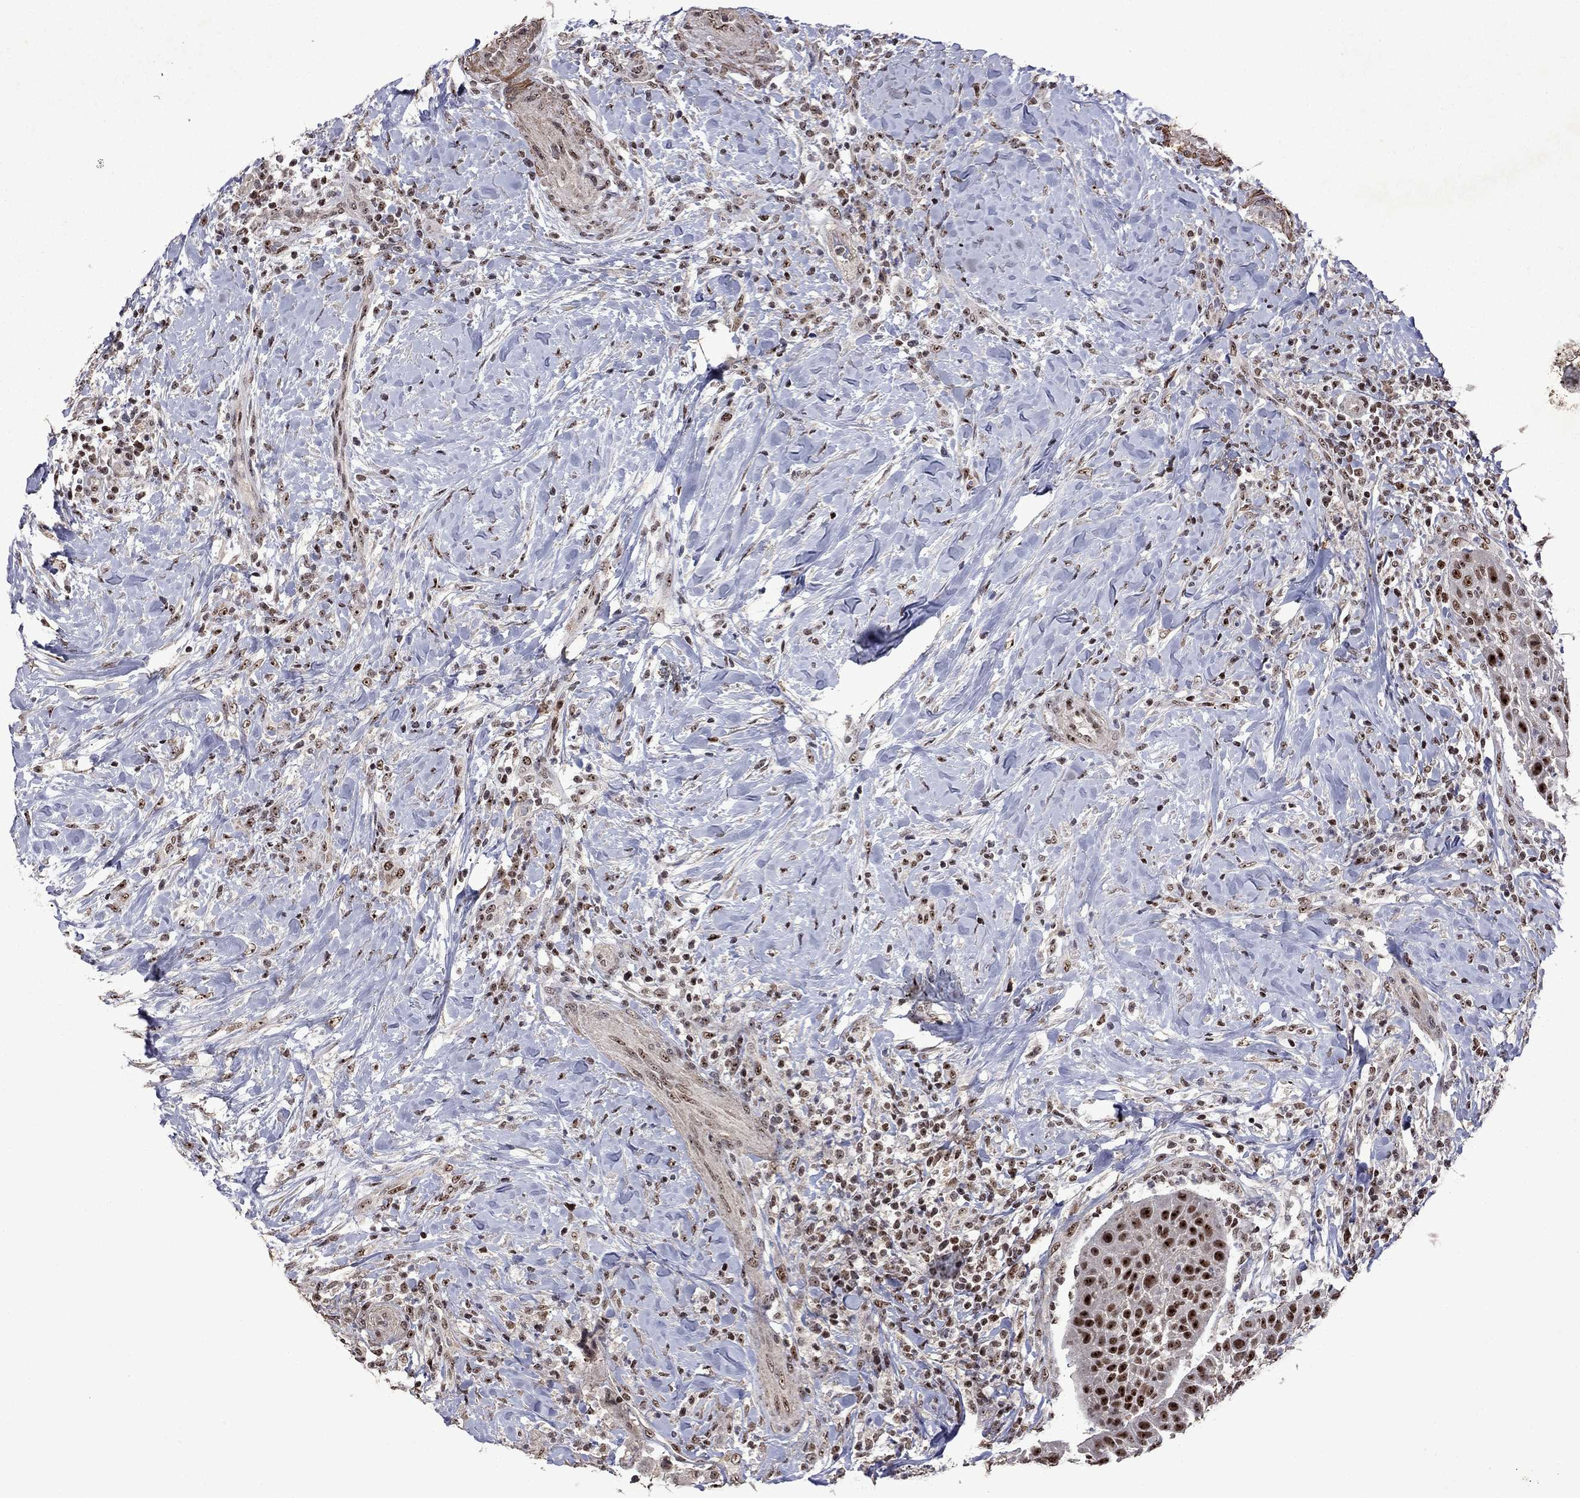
{"staining": {"intensity": "strong", "quantity": ">75%", "location": "nuclear"}, "tissue": "head and neck cancer", "cell_type": "Tumor cells", "image_type": "cancer", "snomed": [{"axis": "morphology", "description": "Squamous cell carcinoma, NOS"}, {"axis": "topography", "description": "Head-Neck"}], "caption": "A brown stain shows strong nuclear expression of a protein in head and neck squamous cell carcinoma tumor cells.", "gene": "SPOUT1", "patient": {"sex": "male", "age": 69}}